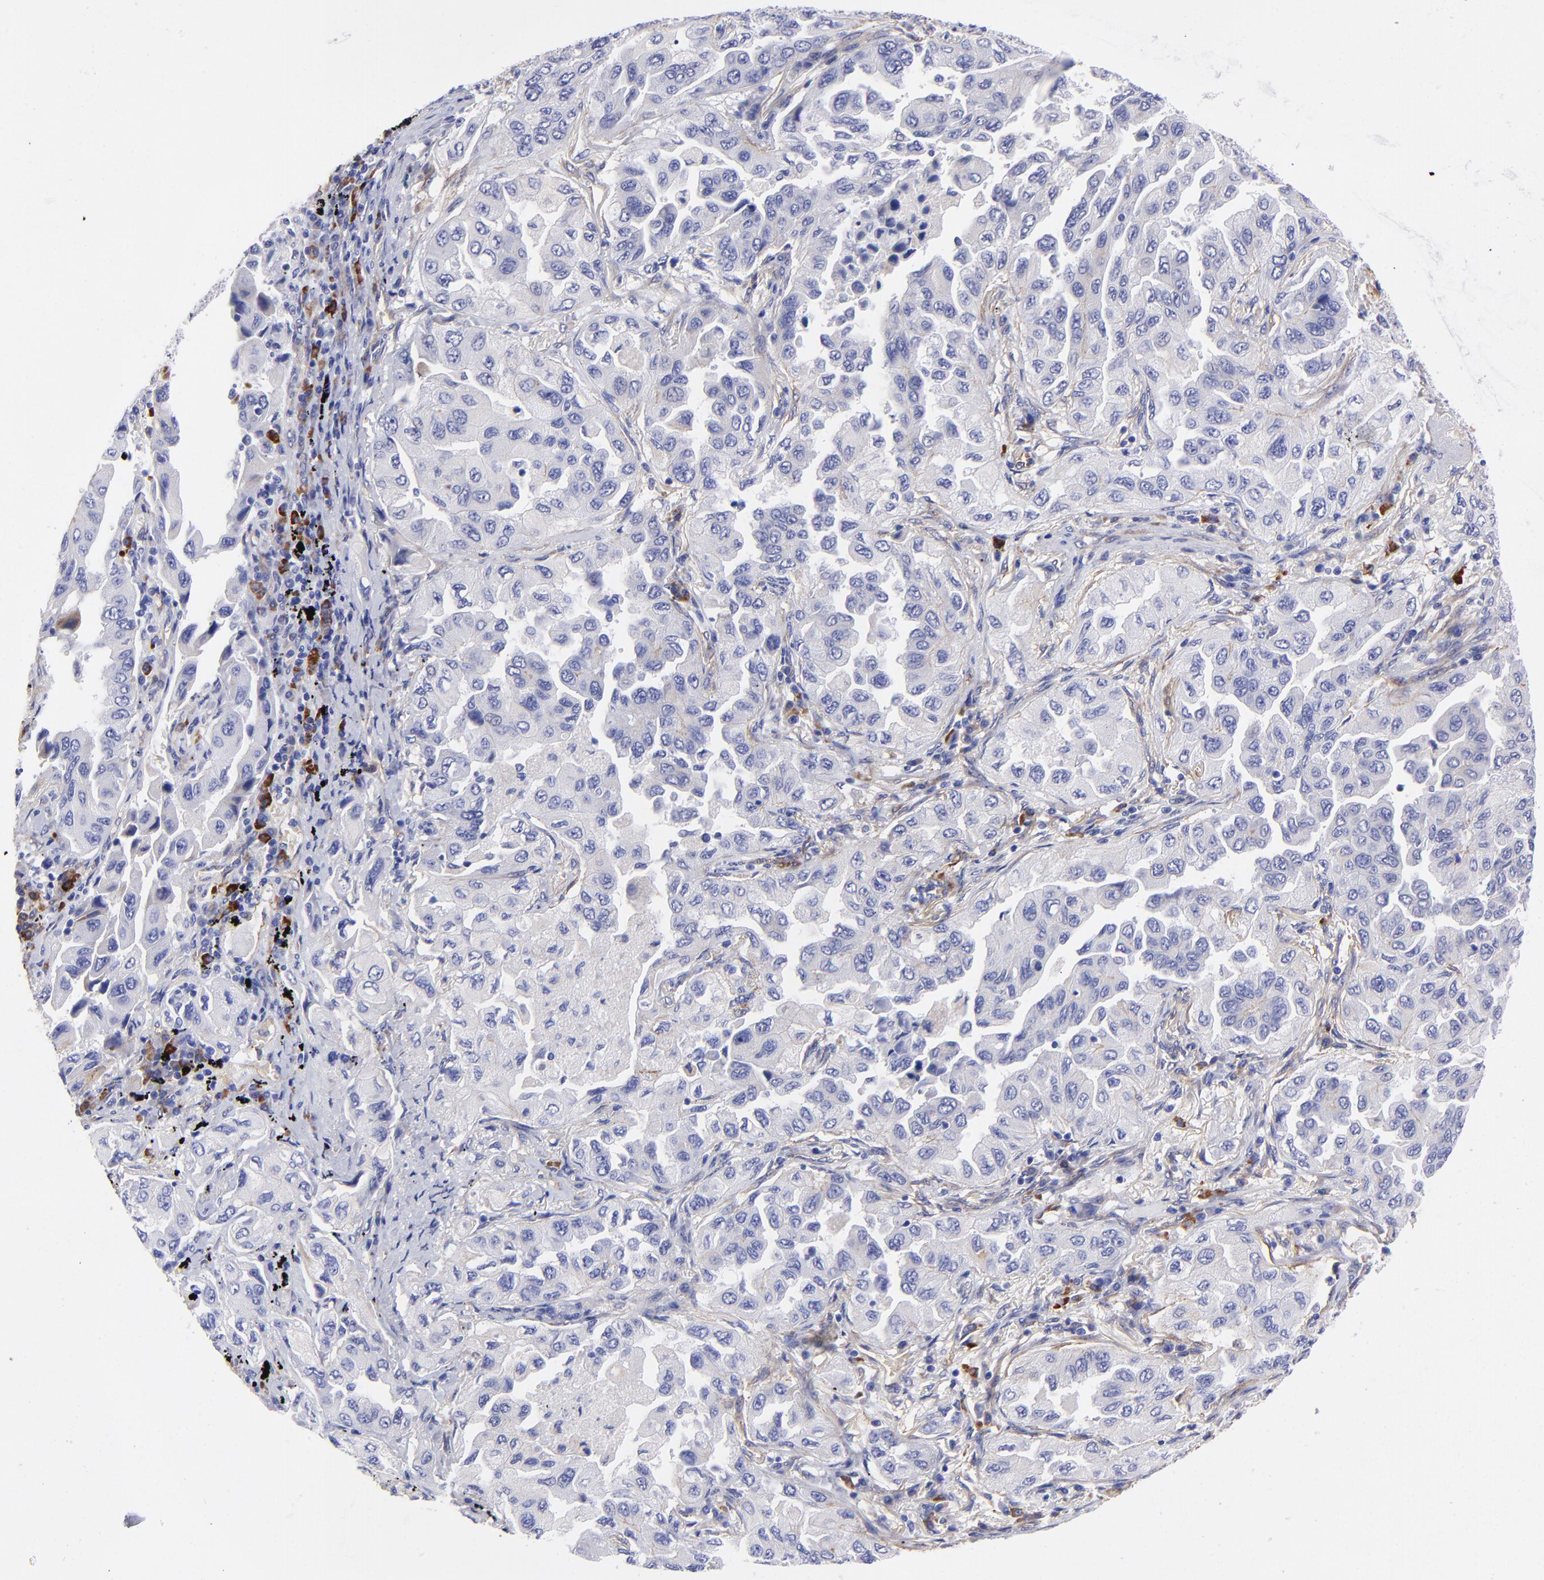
{"staining": {"intensity": "weak", "quantity": "<25%", "location": "cytoplasmic/membranous"}, "tissue": "lung cancer", "cell_type": "Tumor cells", "image_type": "cancer", "snomed": [{"axis": "morphology", "description": "Adenocarcinoma, NOS"}, {"axis": "topography", "description": "Lung"}], "caption": "An image of human adenocarcinoma (lung) is negative for staining in tumor cells.", "gene": "PPFIBP1", "patient": {"sex": "female", "age": 65}}